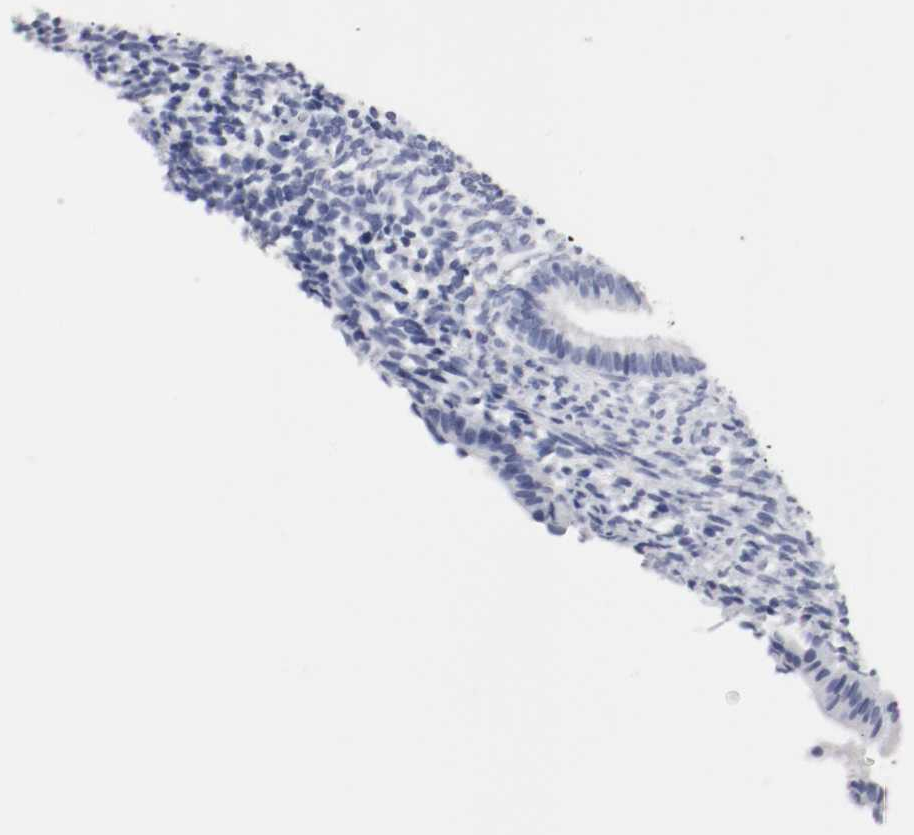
{"staining": {"intensity": "negative", "quantity": "none", "location": "none"}, "tissue": "endometrium", "cell_type": "Cells in endometrial stroma", "image_type": "normal", "snomed": [{"axis": "morphology", "description": "Normal tissue, NOS"}, {"axis": "topography", "description": "Endometrium"}], "caption": "DAB immunohistochemical staining of unremarkable endometrium demonstrates no significant positivity in cells in endometrial stroma. (DAB (3,3'-diaminobenzidine) immunohistochemistry with hematoxylin counter stain).", "gene": "GAD1", "patient": {"sex": "female", "age": 57}}